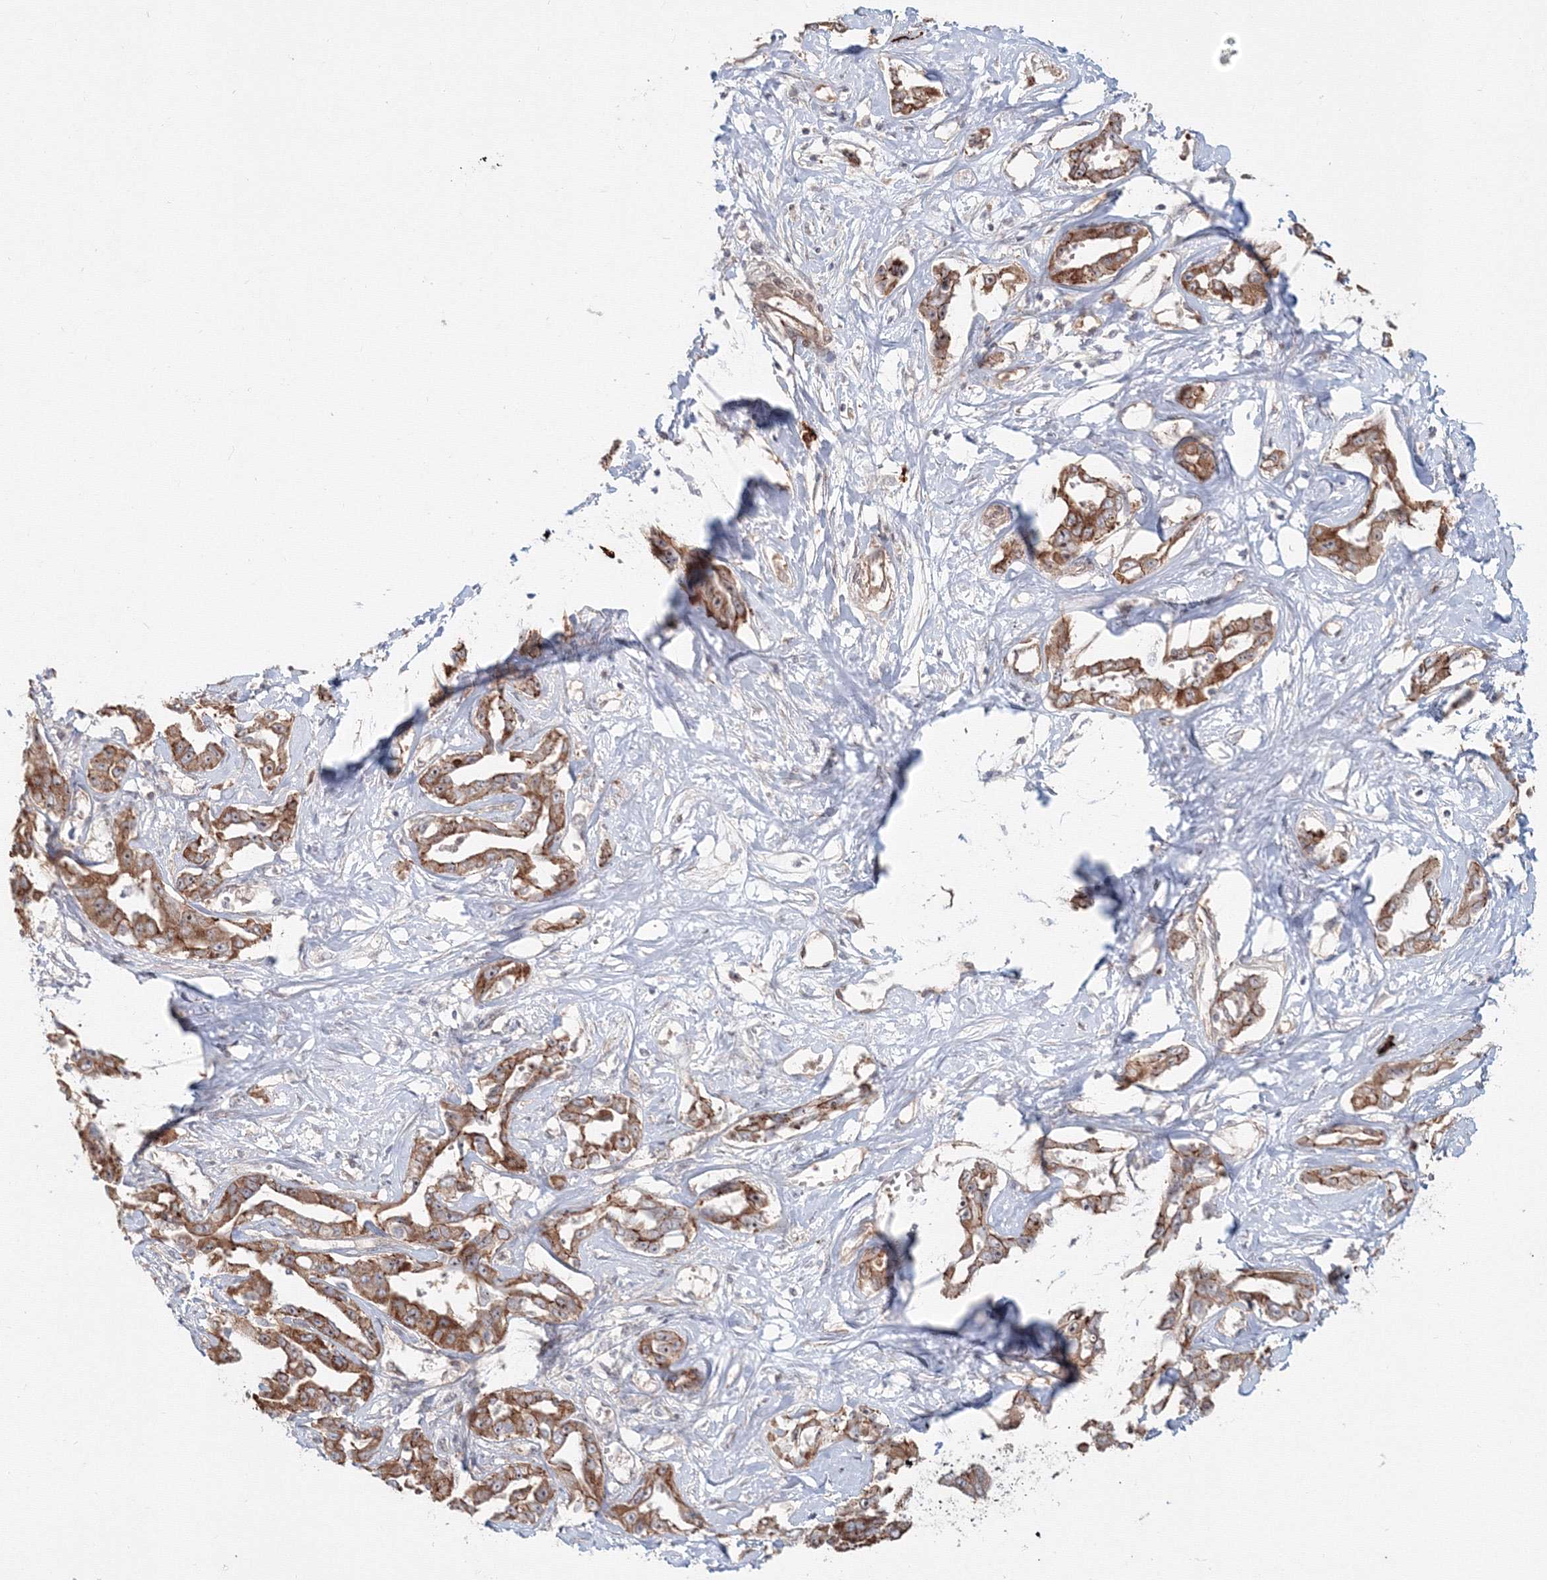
{"staining": {"intensity": "strong", "quantity": ">75%", "location": "cytoplasmic/membranous"}, "tissue": "liver cancer", "cell_type": "Tumor cells", "image_type": "cancer", "snomed": [{"axis": "morphology", "description": "Cholangiocarcinoma"}, {"axis": "topography", "description": "Liver"}], "caption": "Immunohistochemistry (IHC) micrograph of neoplastic tissue: human liver cancer stained using IHC reveals high levels of strong protein expression localized specifically in the cytoplasmic/membranous of tumor cells, appearing as a cytoplasmic/membranous brown color.", "gene": "SH3PXD2A", "patient": {"sex": "male", "age": 59}}